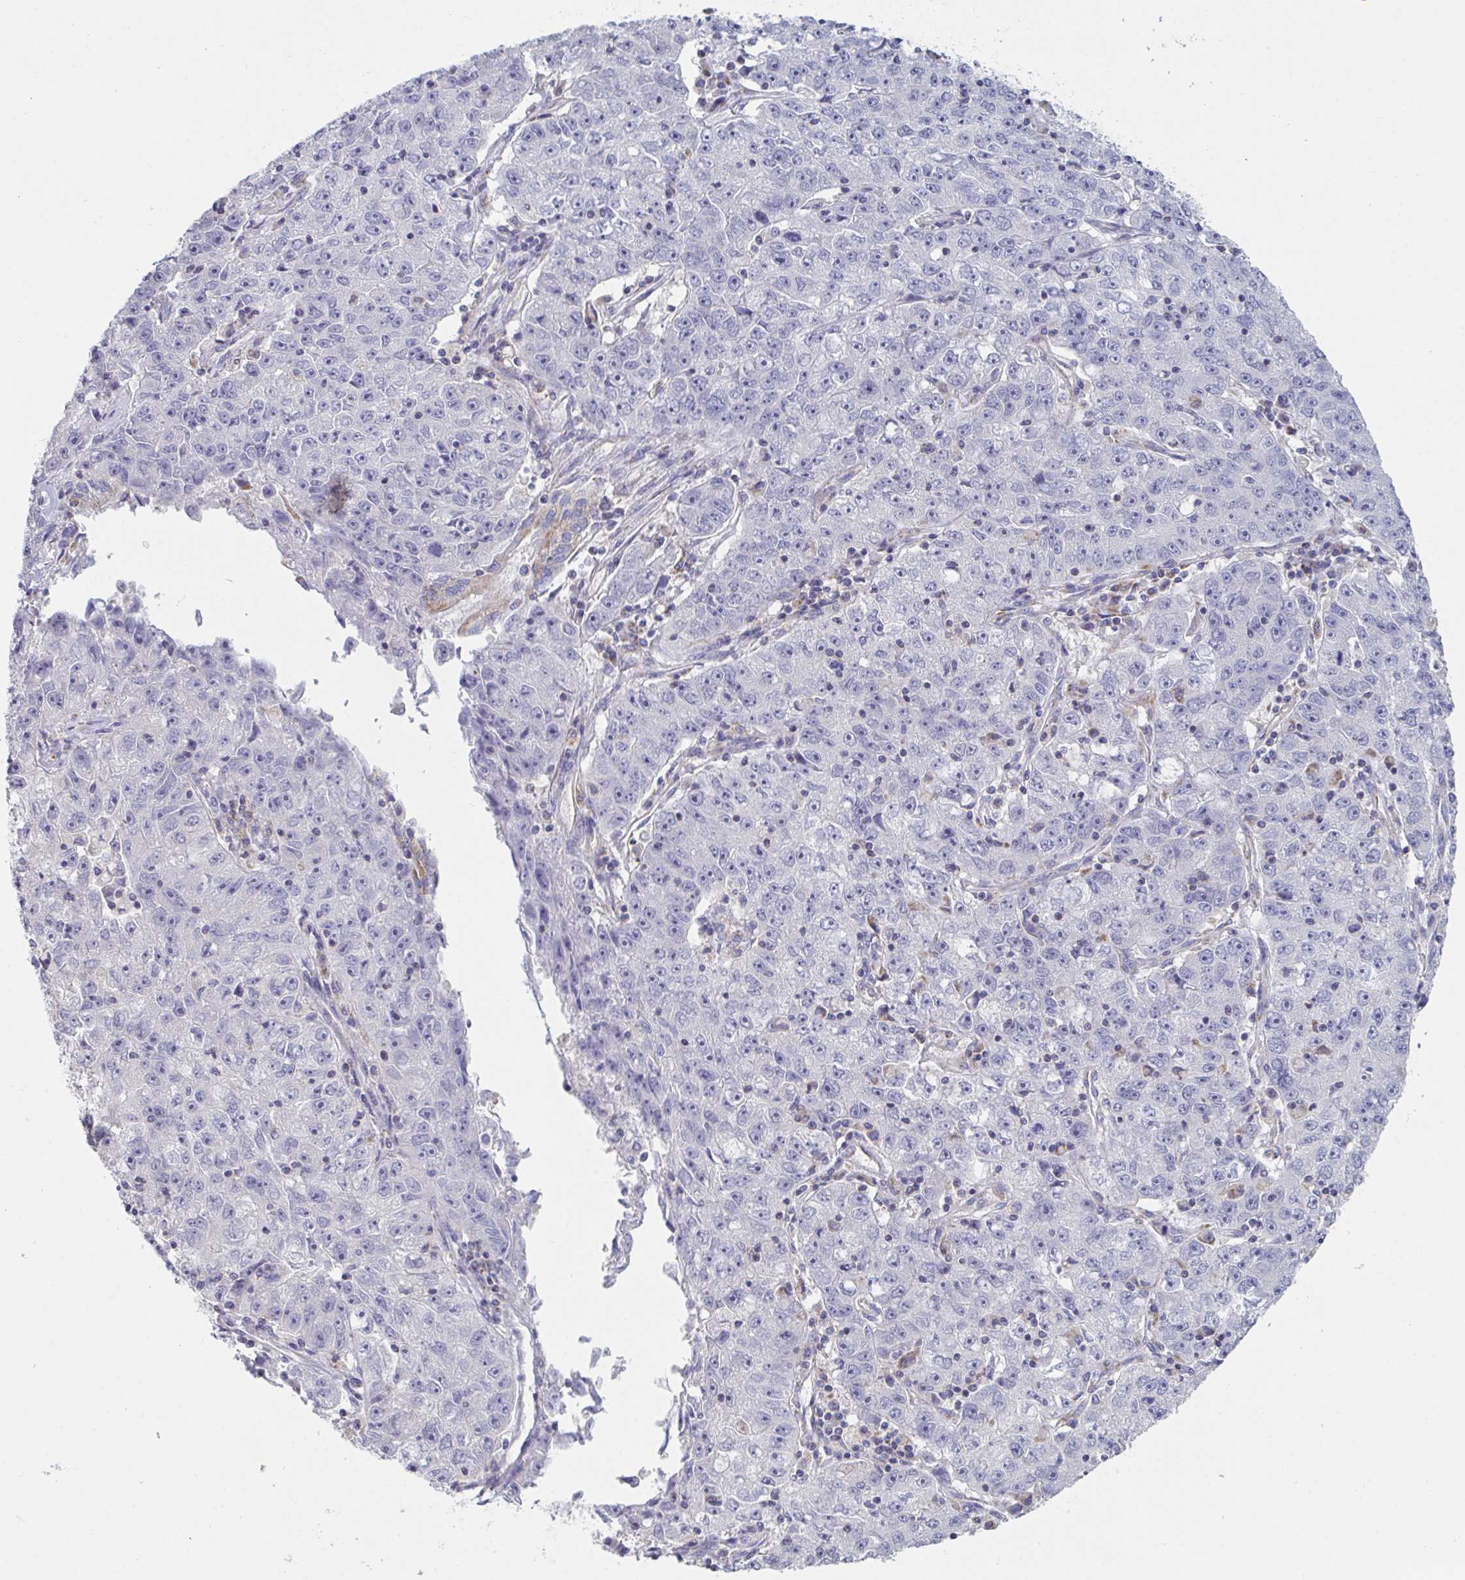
{"staining": {"intensity": "negative", "quantity": "none", "location": "none"}, "tissue": "lung cancer", "cell_type": "Tumor cells", "image_type": "cancer", "snomed": [{"axis": "morphology", "description": "Normal morphology"}, {"axis": "morphology", "description": "Adenocarcinoma, NOS"}, {"axis": "topography", "description": "Lymph node"}, {"axis": "topography", "description": "Lung"}], "caption": "This image is of lung cancer (adenocarcinoma) stained with immunohistochemistry (IHC) to label a protein in brown with the nuclei are counter-stained blue. There is no staining in tumor cells.", "gene": "NDUFA7", "patient": {"sex": "female", "age": 57}}